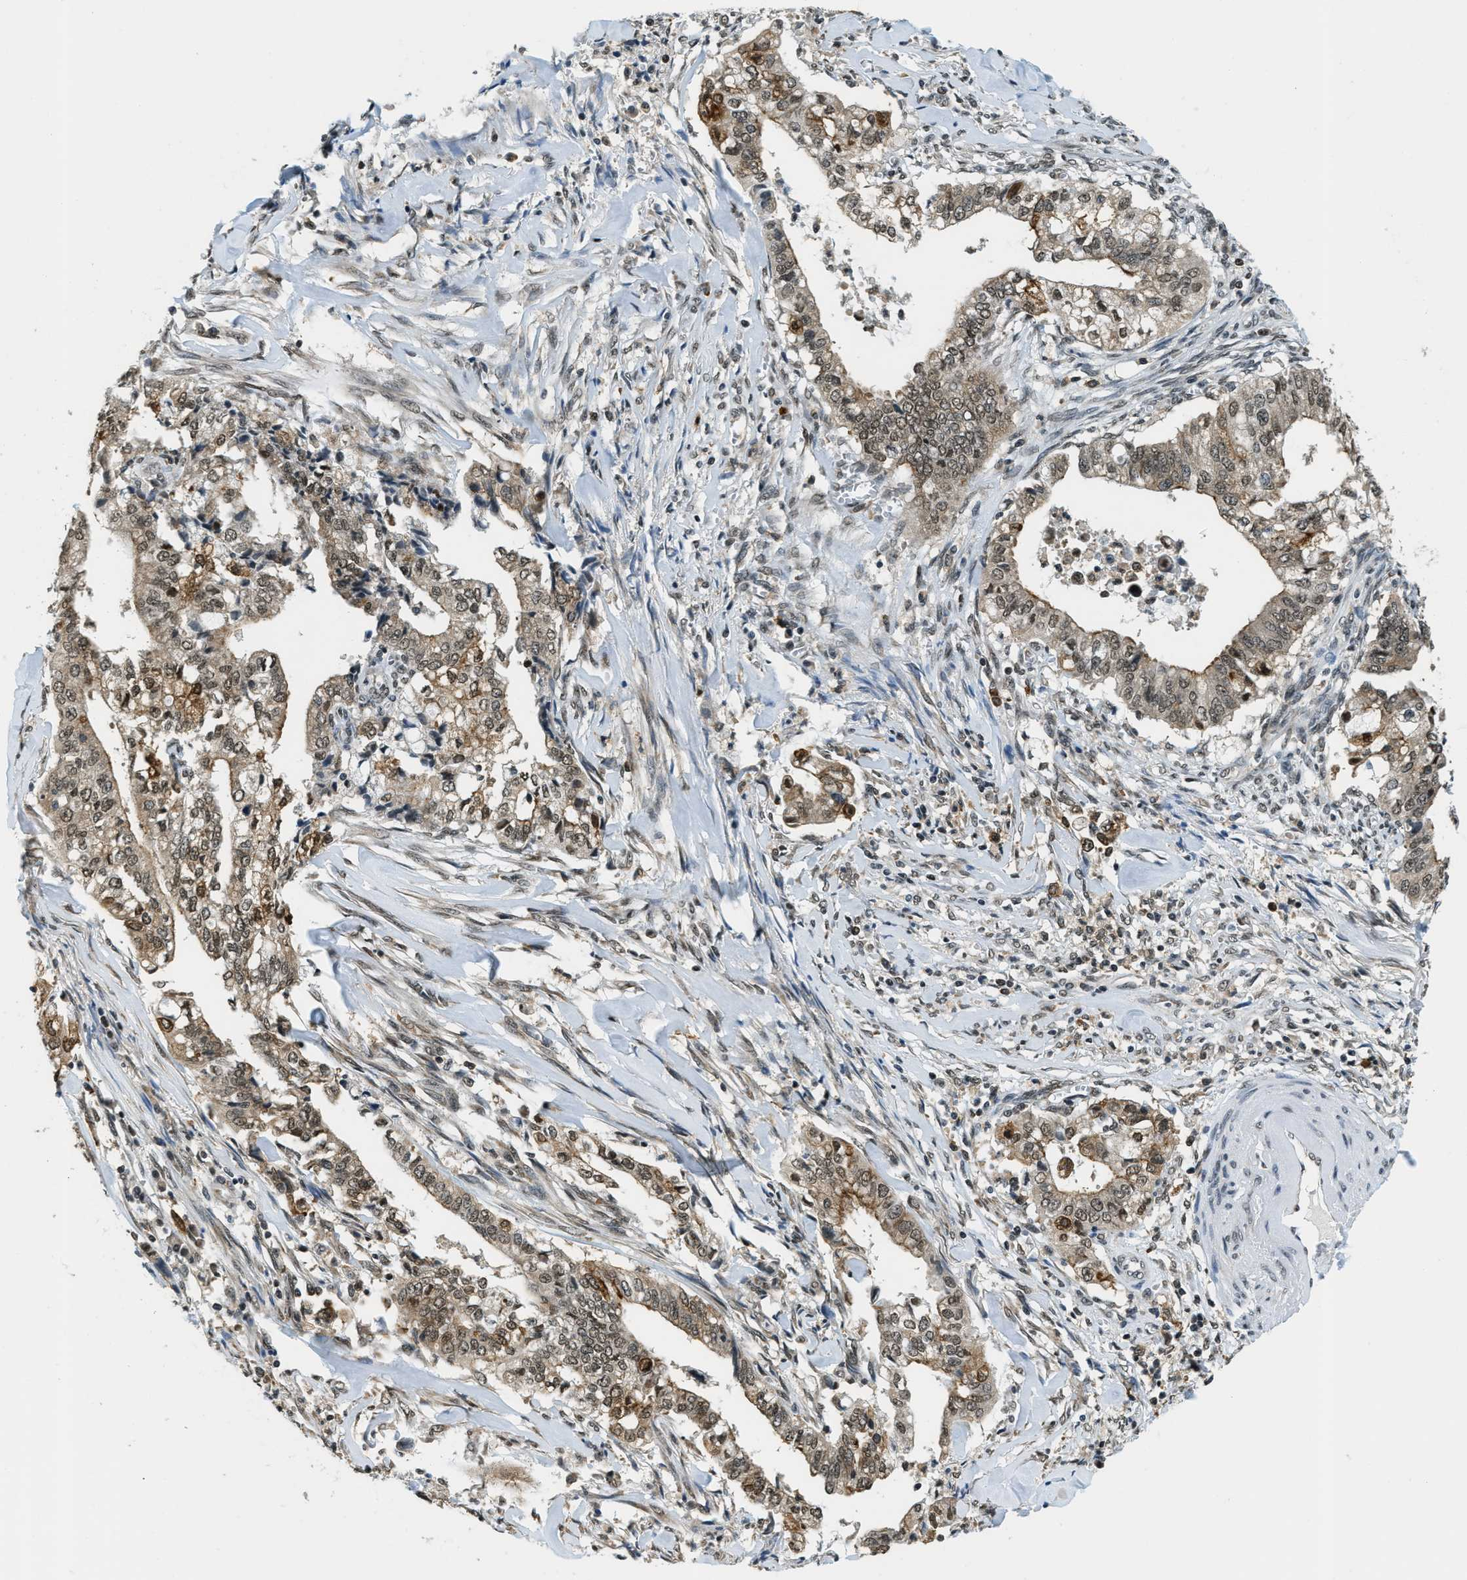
{"staining": {"intensity": "strong", "quantity": "25%-75%", "location": "cytoplasmic/membranous,nuclear"}, "tissue": "cervical cancer", "cell_type": "Tumor cells", "image_type": "cancer", "snomed": [{"axis": "morphology", "description": "Adenocarcinoma, NOS"}, {"axis": "topography", "description": "Cervix"}], "caption": "Strong cytoplasmic/membranous and nuclear protein staining is appreciated in approximately 25%-75% of tumor cells in cervical cancer.", "gene": "RAB11FIP1", "patient": {"sex": "female", "age": 44}}